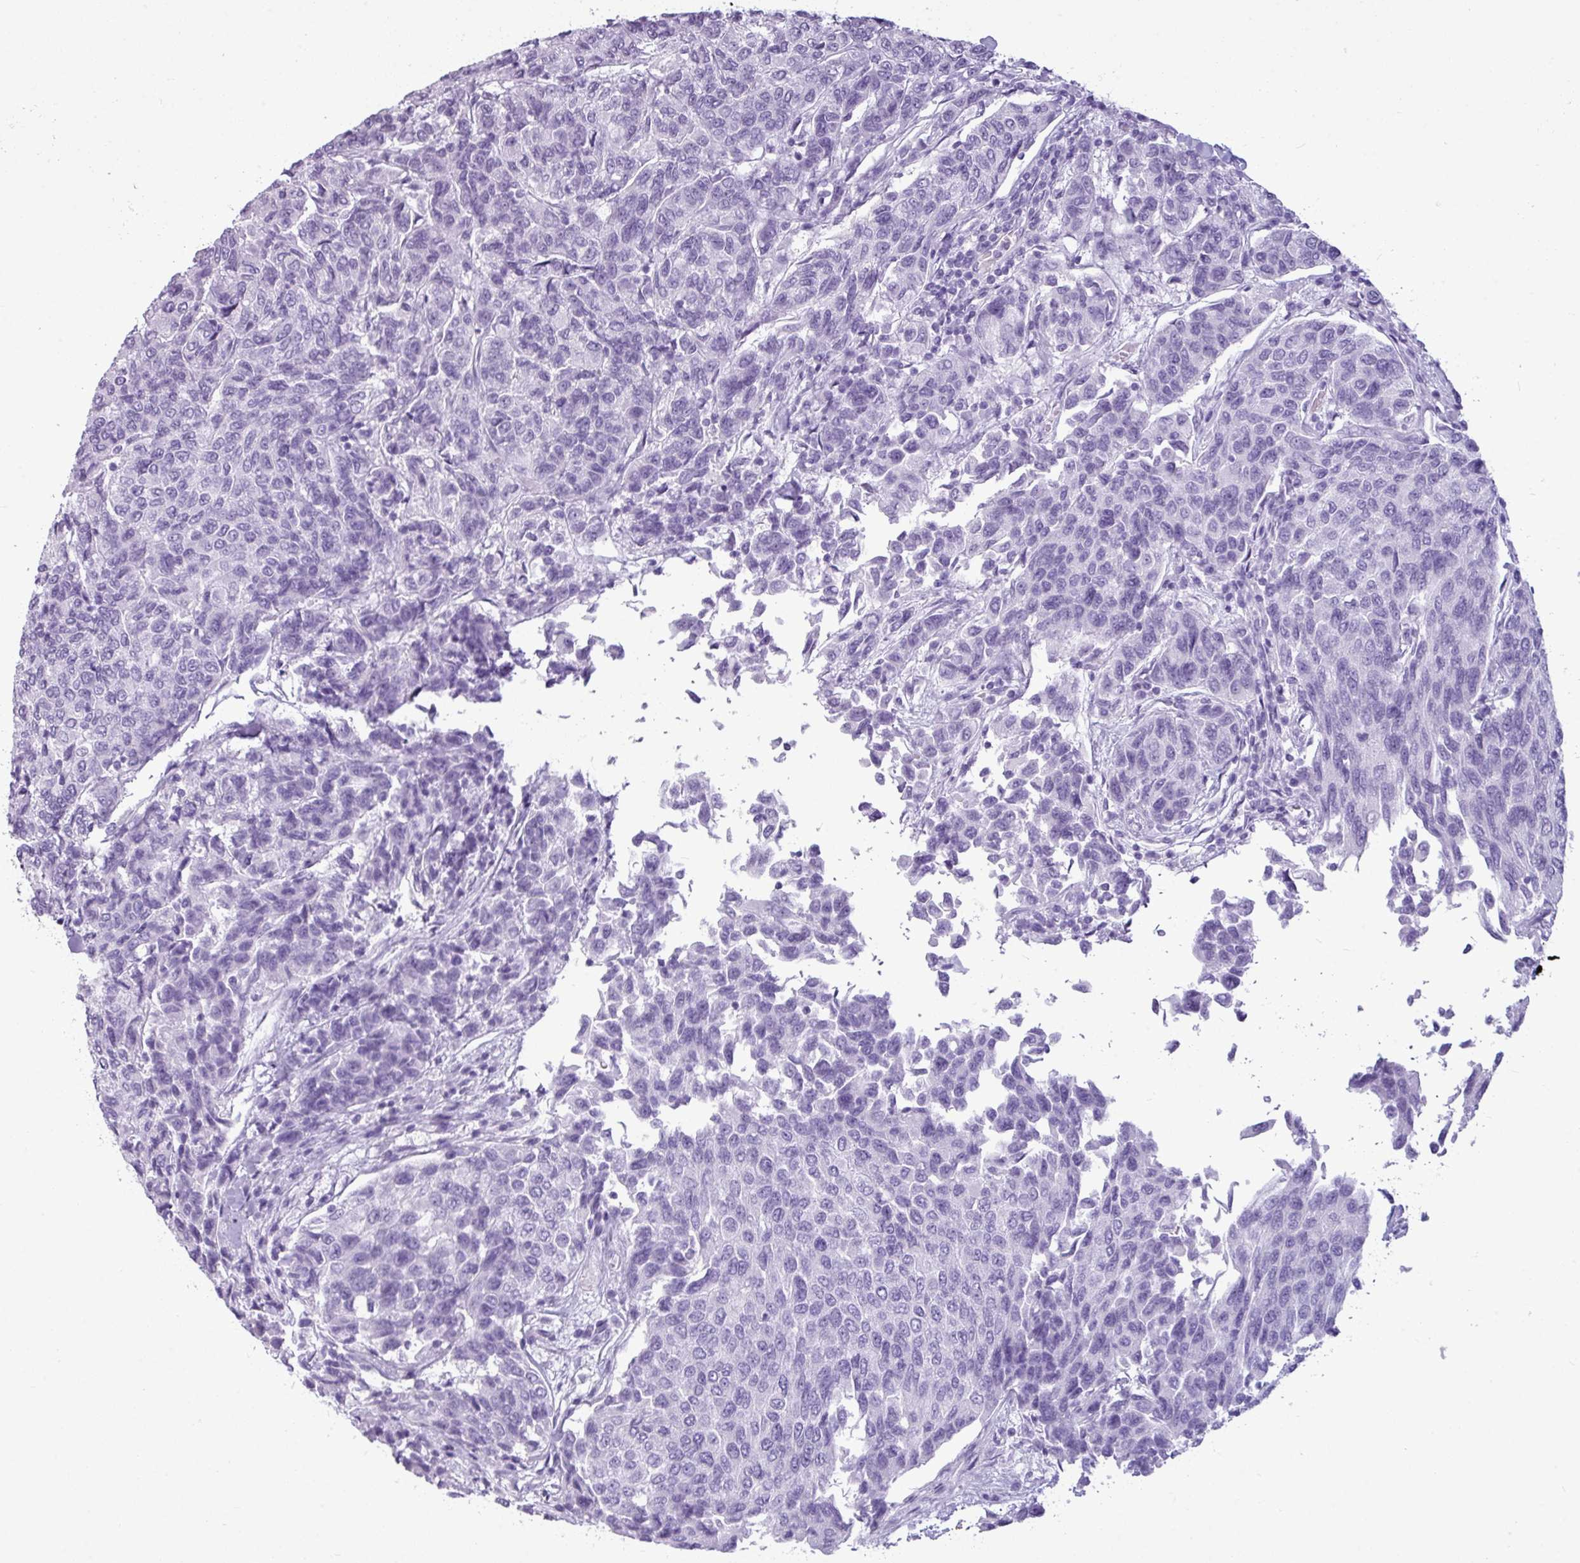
{"staining": {"intensity": "negative", "quantity": "none", "location": "none"}, "tissue": "breast cancer", "cell_type": "Tumor cells", "image_type": "cancer", "snomed": [{"axis": "morphology", "description": "Duct carcinoma"}, {"axis": "topography", "description": "Breast"}], "caption": "Tumor cells are negative for brown protein staining in intraductal carcinoma (breast).", "gene": "AMY1B", "patient": {"sex": "female", "age": 55}}